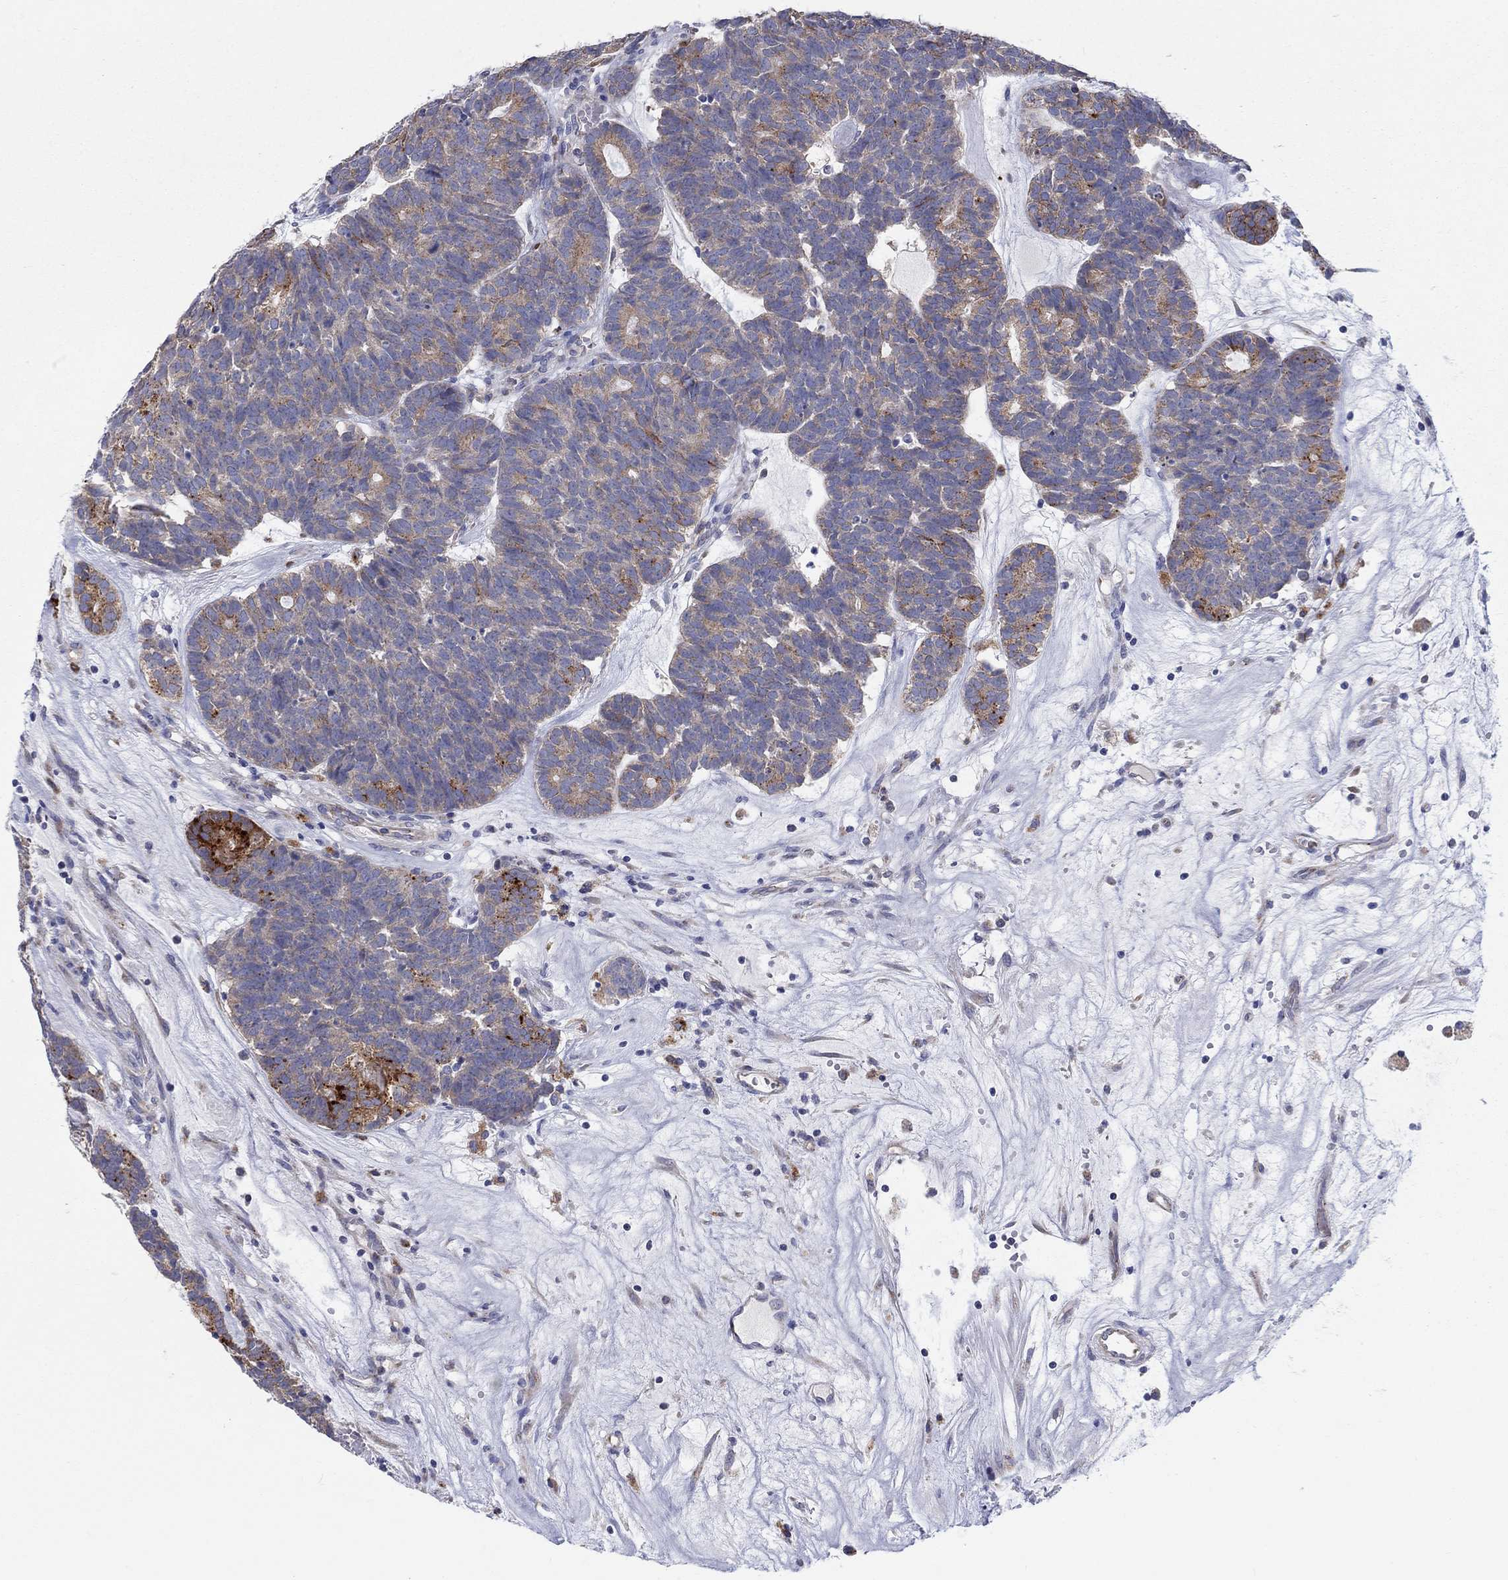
{"staining": {"intensity": "moderate", "quantity": ">75%", "location": "cytoplasmic/membranous"}, "tissue": "head and neck cancer", "cell_type": "Tumor cells", "image_type": "cancer", "snomed": [{"axis": "morphology", "description": "Adenocarcinoma, NOS"}, {"axis": "topography", "description": "Head-Neck"}], "caption": "The immunohistochemical stain labels moderate cytoplasmic/membranous expression in tumor cells of head and neck cancer tissue.", "gene": "BCO2", "patient": {"sex": "female", "age": 81}}